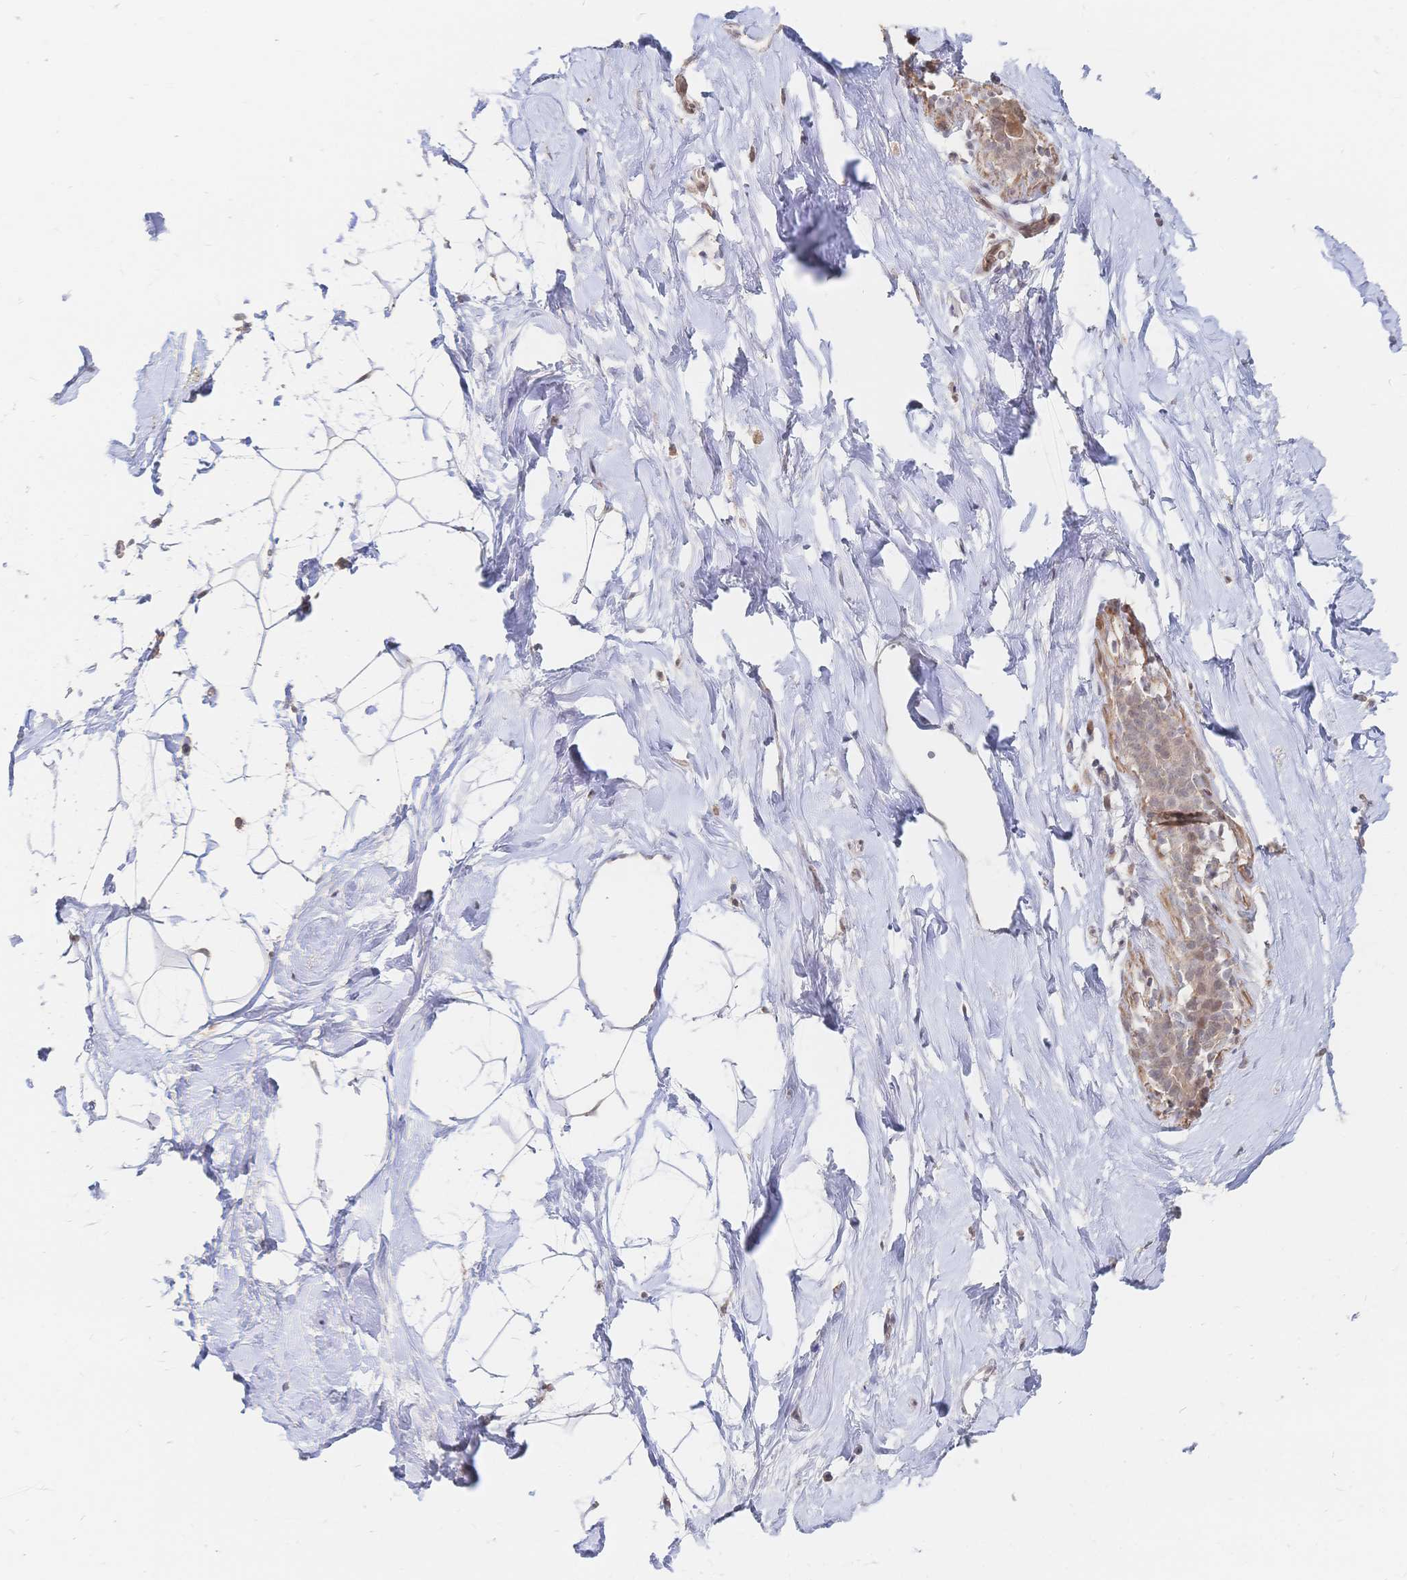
{"staining": {"intensity": "weak", "quantity": "25%-75%", "location": "cytoplasmic/membranous"}, "tissue": "breast", "cell_type": "Adipocytes", "image_type": "normal", "snomed": [{"axis": "morphology", "description": "Normal tissue, NOS"}, {"axis": "topography", "description": "Breast"}], "caption": "Immunohistochemistry photomicrograph of benign human breast stained for a protein (brown), which shows low levels of weak cytoplasmic/membranous positivity in approximately 25%-75% of adipocytes.", "gene": "LRP5", "patient": {"sex": "female", "age": 32}}